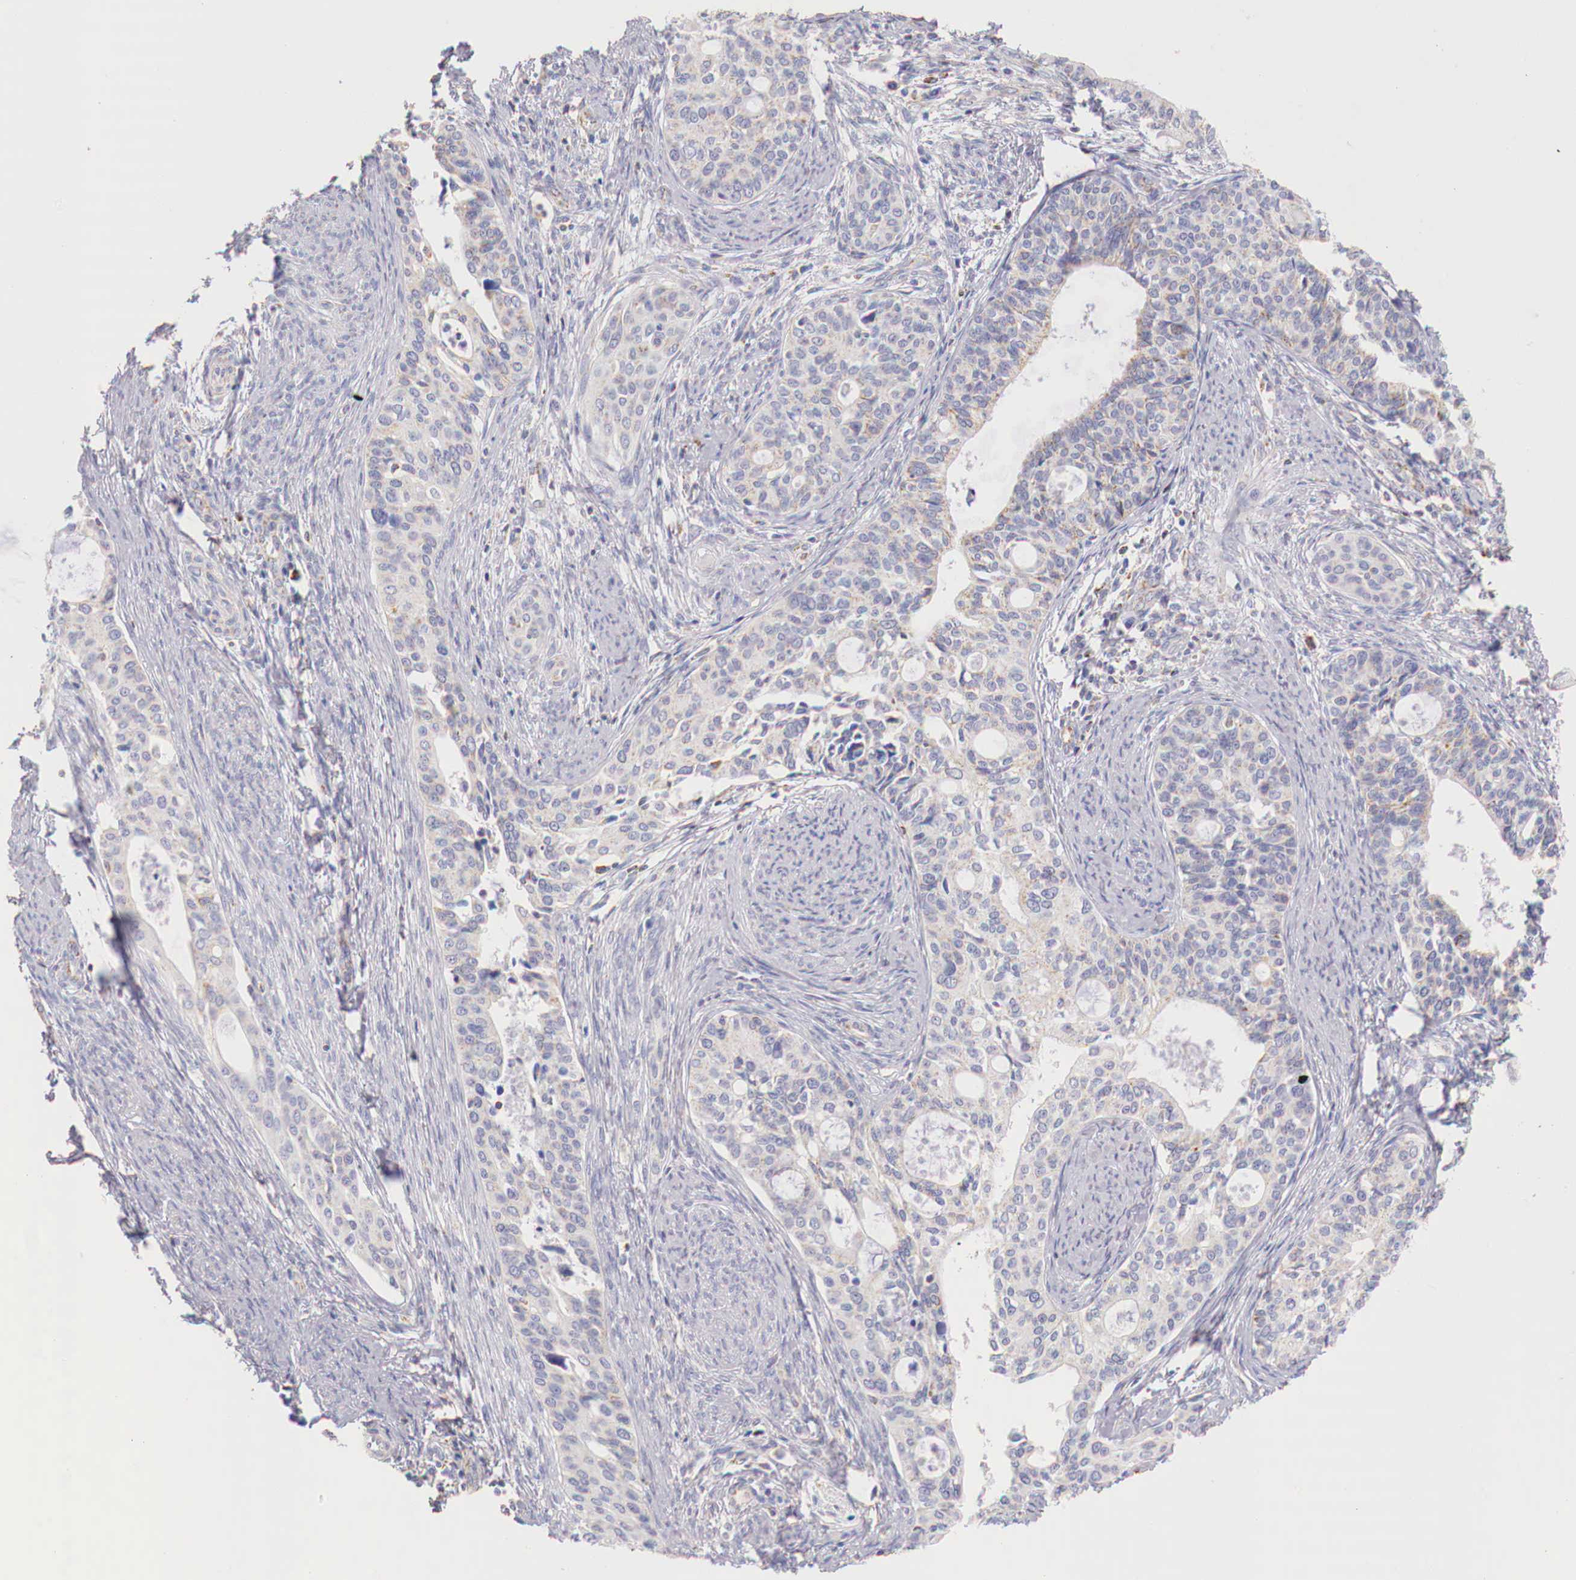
{"staining": {"intensity": "weak", "quantity": "<25%", "location": "cytoplasmic/membranous"}, "tissue": "cervical cancer", "cell_type": "Tumor cells", "image_type": "cancer", "snomed": [{"axis": "morphology", "description": "Squamous cell carcinoma, NOS"}, {"axis": "topography", "description": "Cervix"}], "caption": "Protein analysis of squamous cell carcinoma (cervical) displays no significant expression in tumor cells.", "gene": "IDH3G", "patient": {"sex": "female", "age": 34}}